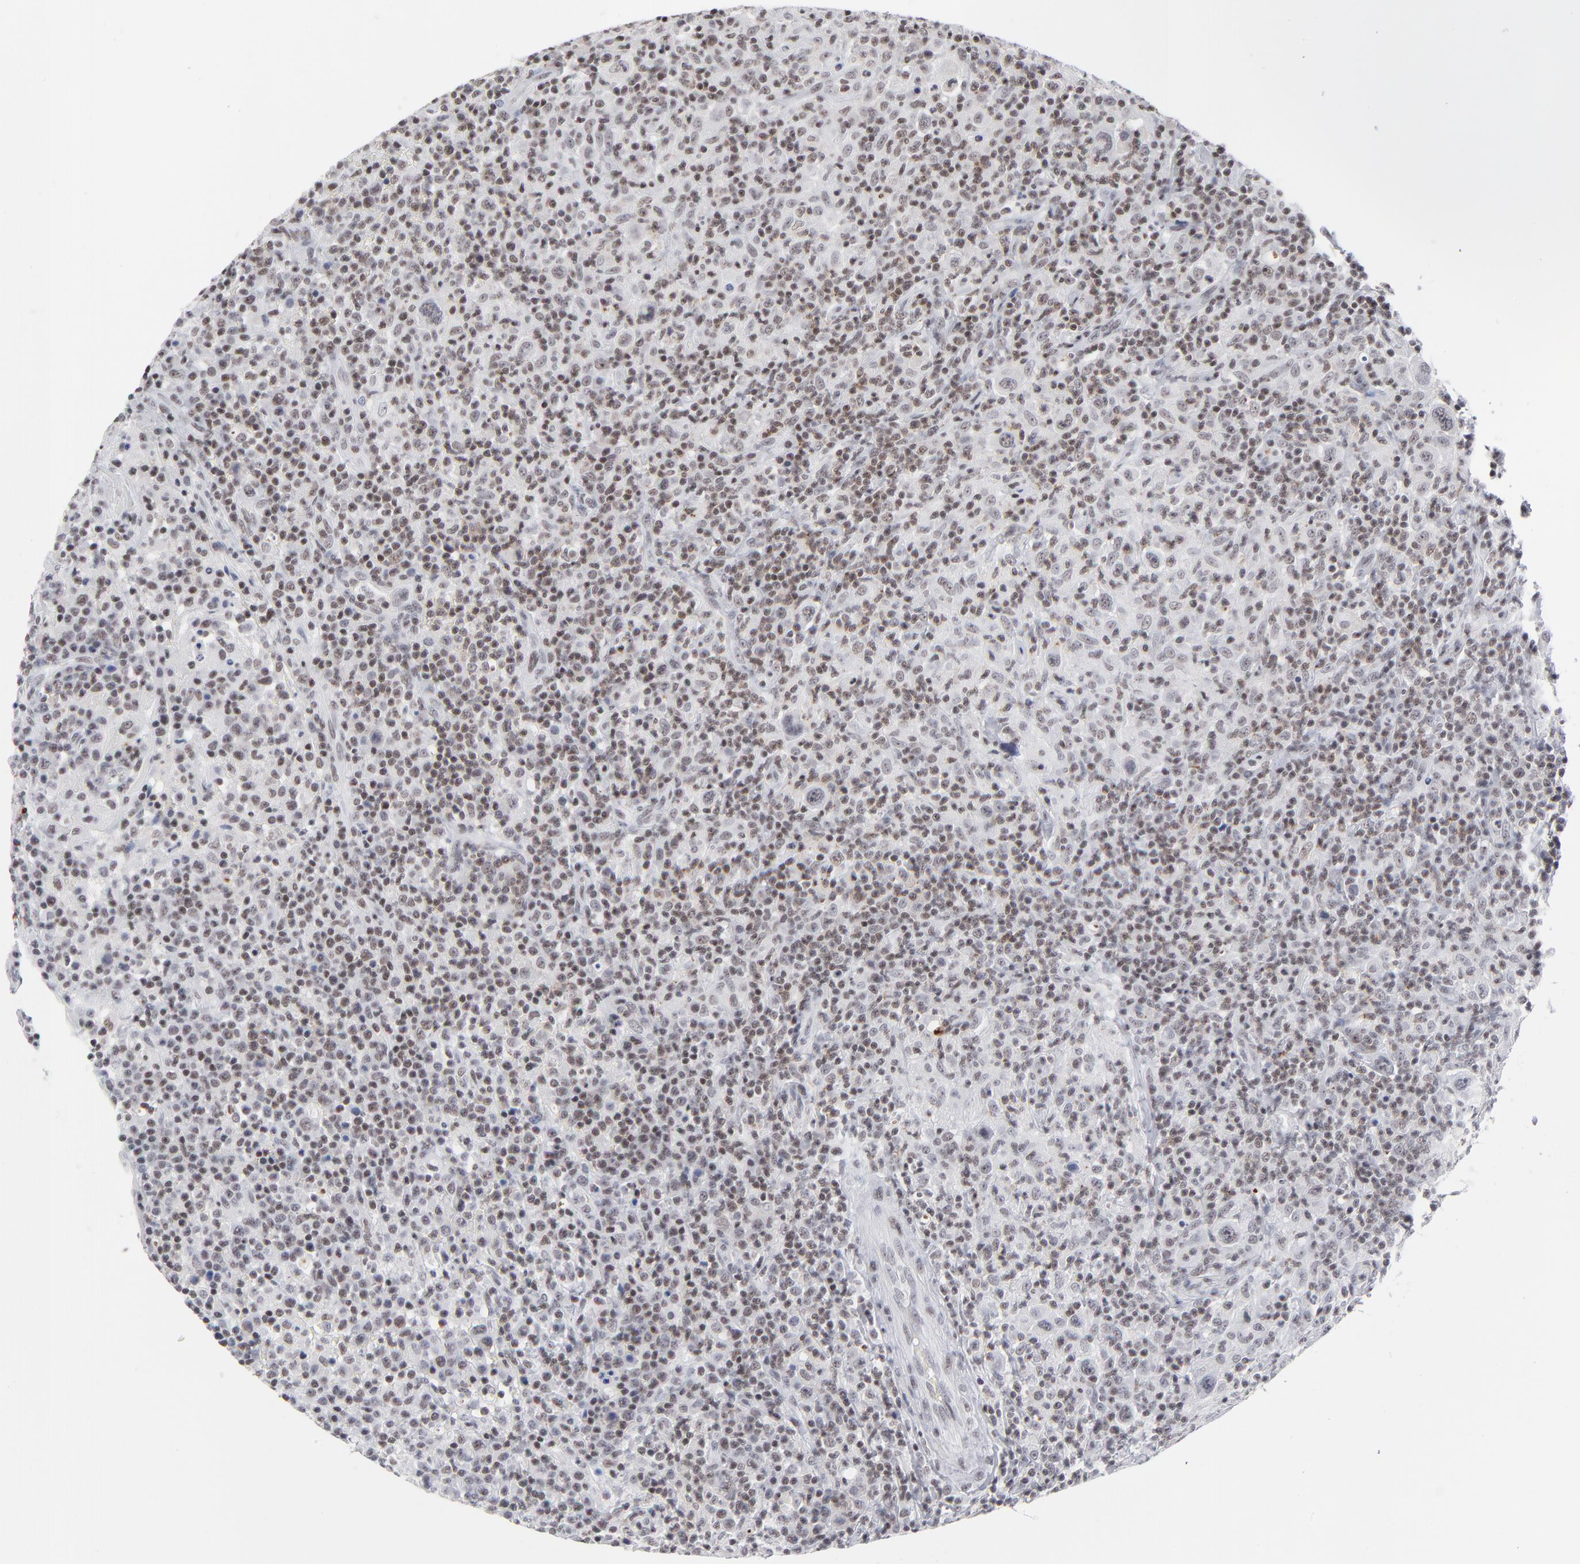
{"staining": {"intensity": "weak", "quantity": "25%-75%", "location": "nuclear"}, "tissue": "lymphoma", "cell_type": "Tumor cells", "image_type": "cancer", "snomed": [{"axis": "morphology", "description": "Hodgkin's disease, NOS"}, {"axis": "topography", "description": "Lymph node"}], "caption": "Approximately 25%-75% of tumor cells in human lymphoma show weak nuclear protein positivity as visualized by brown immunohistochemical staining.", "gene": "ZNF143", "patient": {"sex": "male", "age": 65}}